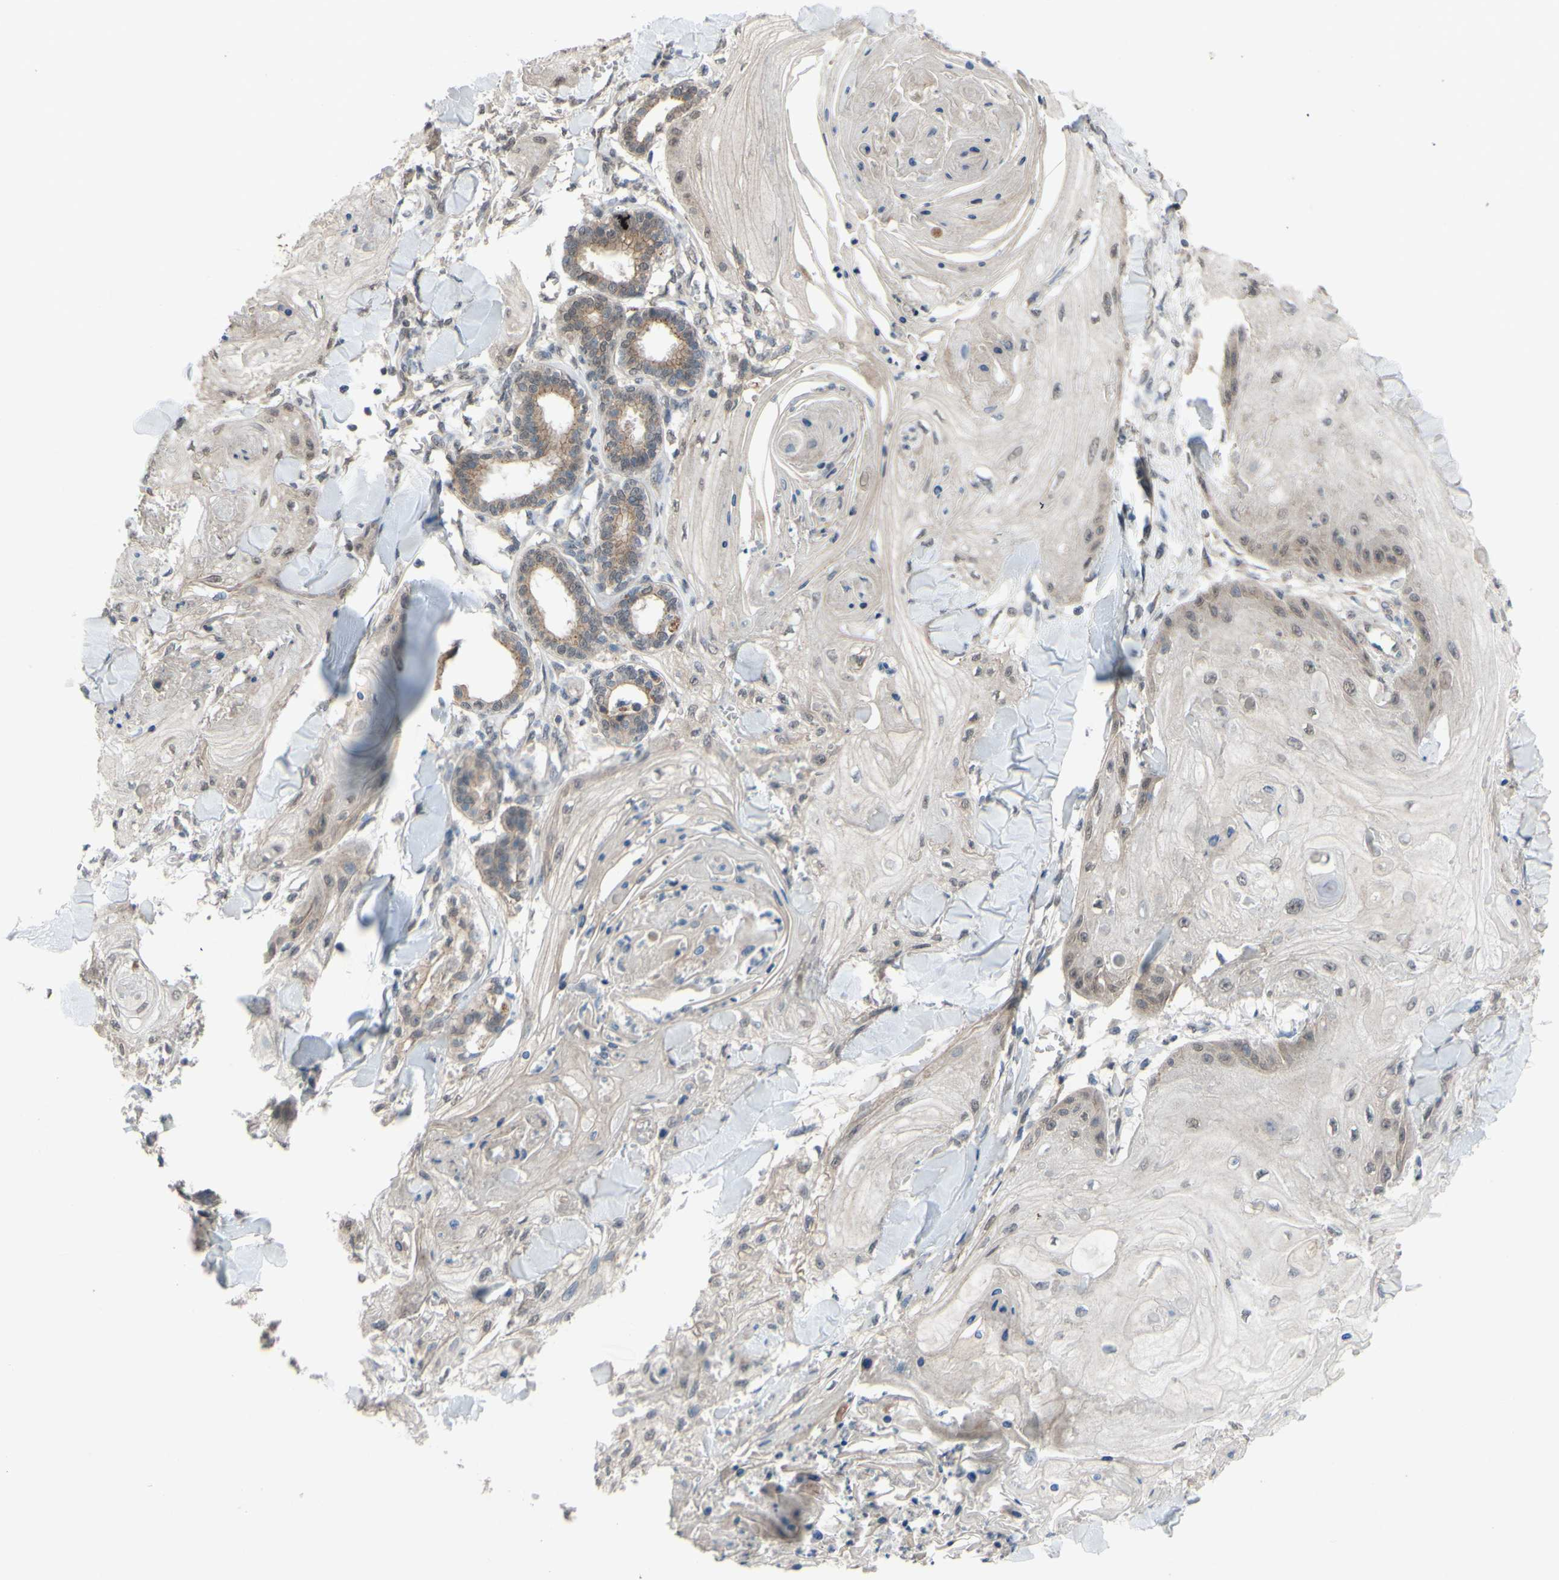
{"staining": {"intensity": "weak", "quantity": "25%-75%", "location": "cytoplasmic/membranous"}, "tissue": "skin cancer", "cell_type": "Tumor cells", "image_type": "cancer", "snomed": [{"axis": "morphology", "description": "Squamous cell carcinoma, NOS"}, {"axis": "topography", "description": "Skin"}], "caption": "Human skin cancer stained with a protein marker shows weak staining in tumor cells.", "gene": "CDCP1", "patient": {"sex": "male", "age": 74}}